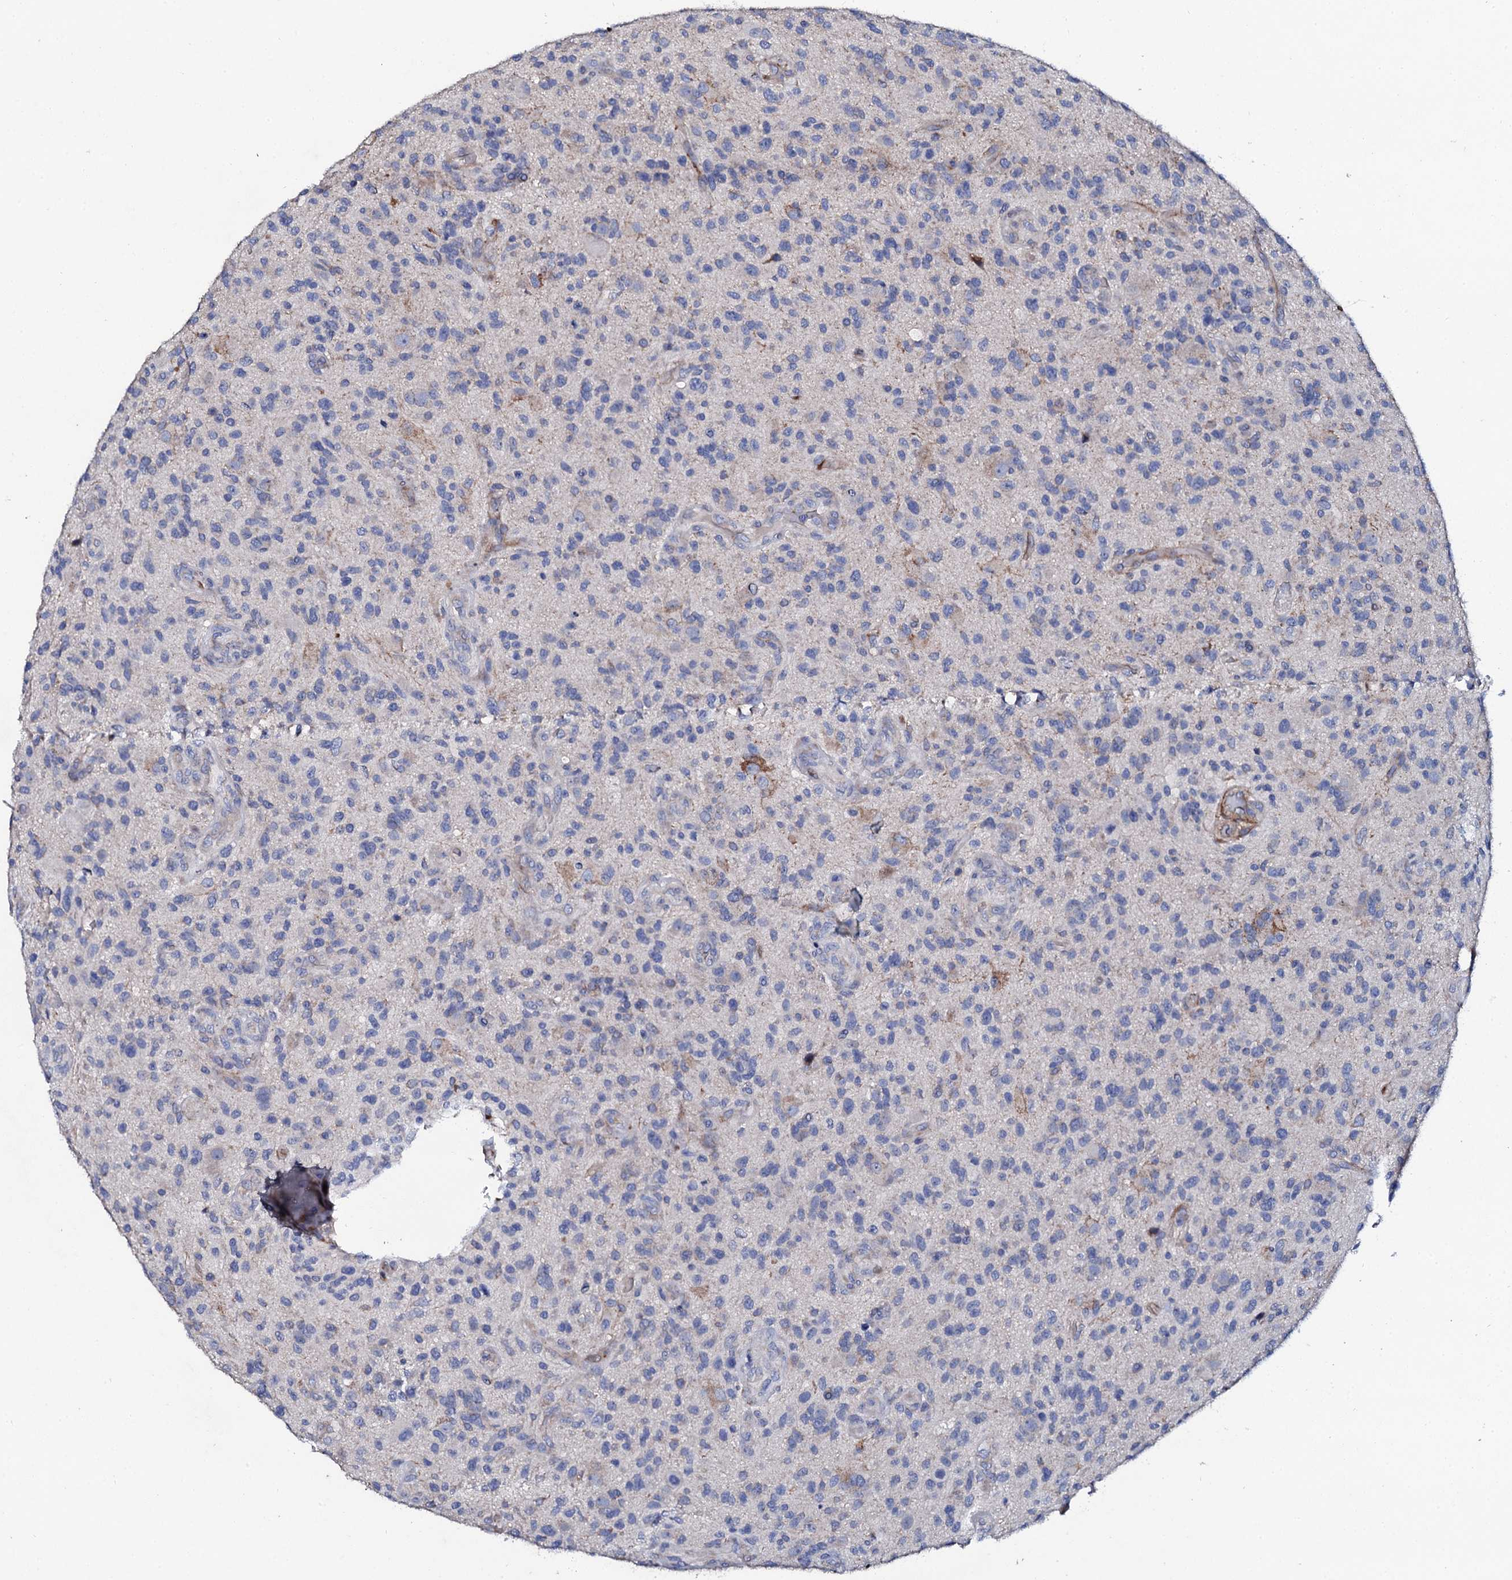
{"staining": {"intensity": "negative", "quantity": "none", "location": "none"}, "tissue": "glioma", "cell_type": "Tumor cells", "image_type": "cancer", "snomed": [{"axis": "morphology", "description": "Glioma, malignant, High grade"}, {"axis": "topography", "description": "Brain"}], "caption": "DAB (3,3'-diaminobenzidine) immunohistochemical staining of human glioma exhibits no significant positivity in tumor cells.", "gene": "DBX1", "patient": {"sex": "male", "age": 47}}